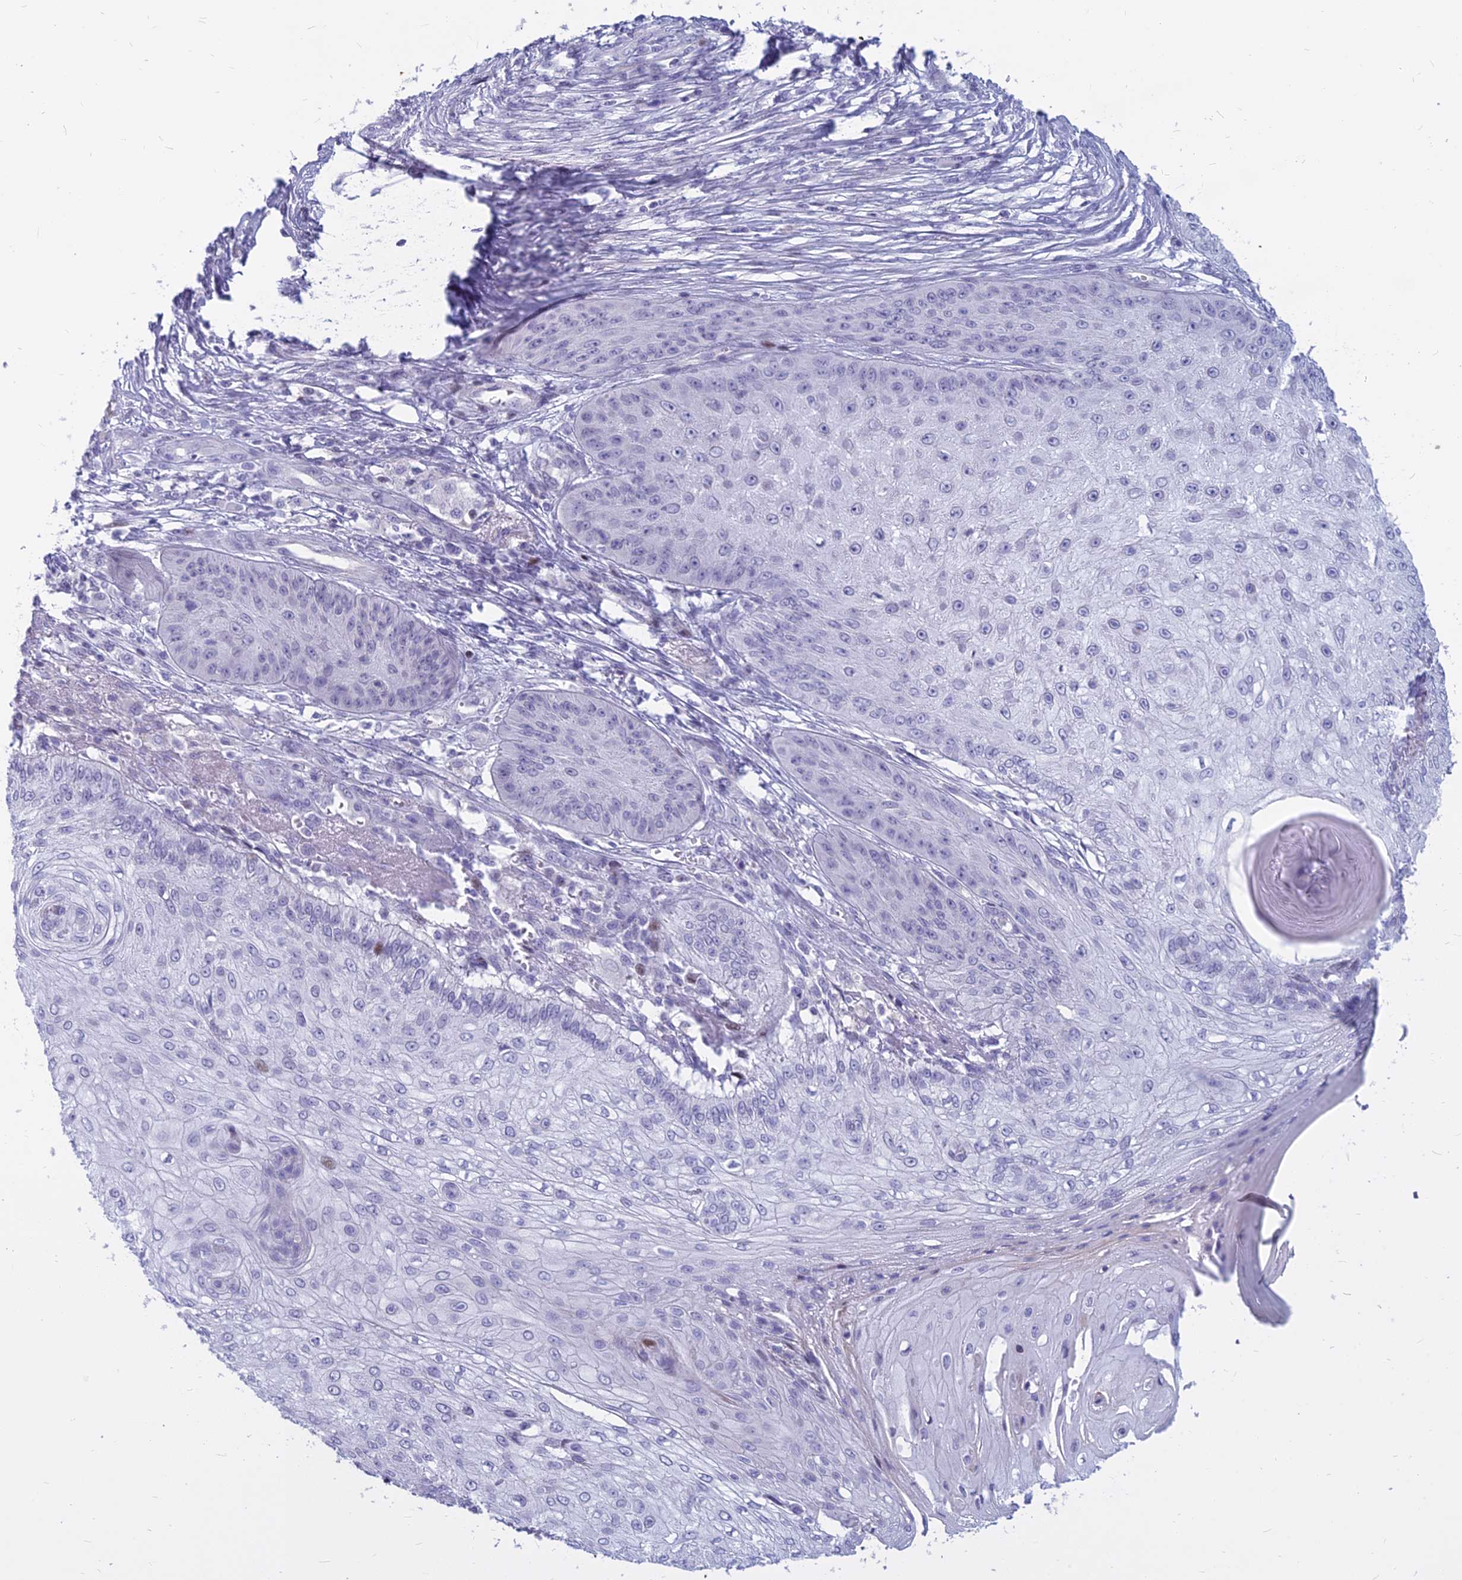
{"staining": {"intensity": "negative", "quantity": "none", "location": "none"}, "tissue": "skin cancer", "cell_type": "Tumor cells", "image_type": "cancer", "snomed": [{"axis": "morphology", "description": "Squamous cell carcinoma, NOS"}, {"axis": "topography", "description": "Skin"}], "caption": "Immunohistochemistry of human skin cancer (squamous cell carcinoma) reveals no positivity in tumor cells. The staining was performed using DAB to visualize the protein expression in brown, while the nuclei were stained in blue with hematoxylin (Magnification: 20x).", "gene": "MYBPC2", "patient": {"sex": "male", "age": 70}}